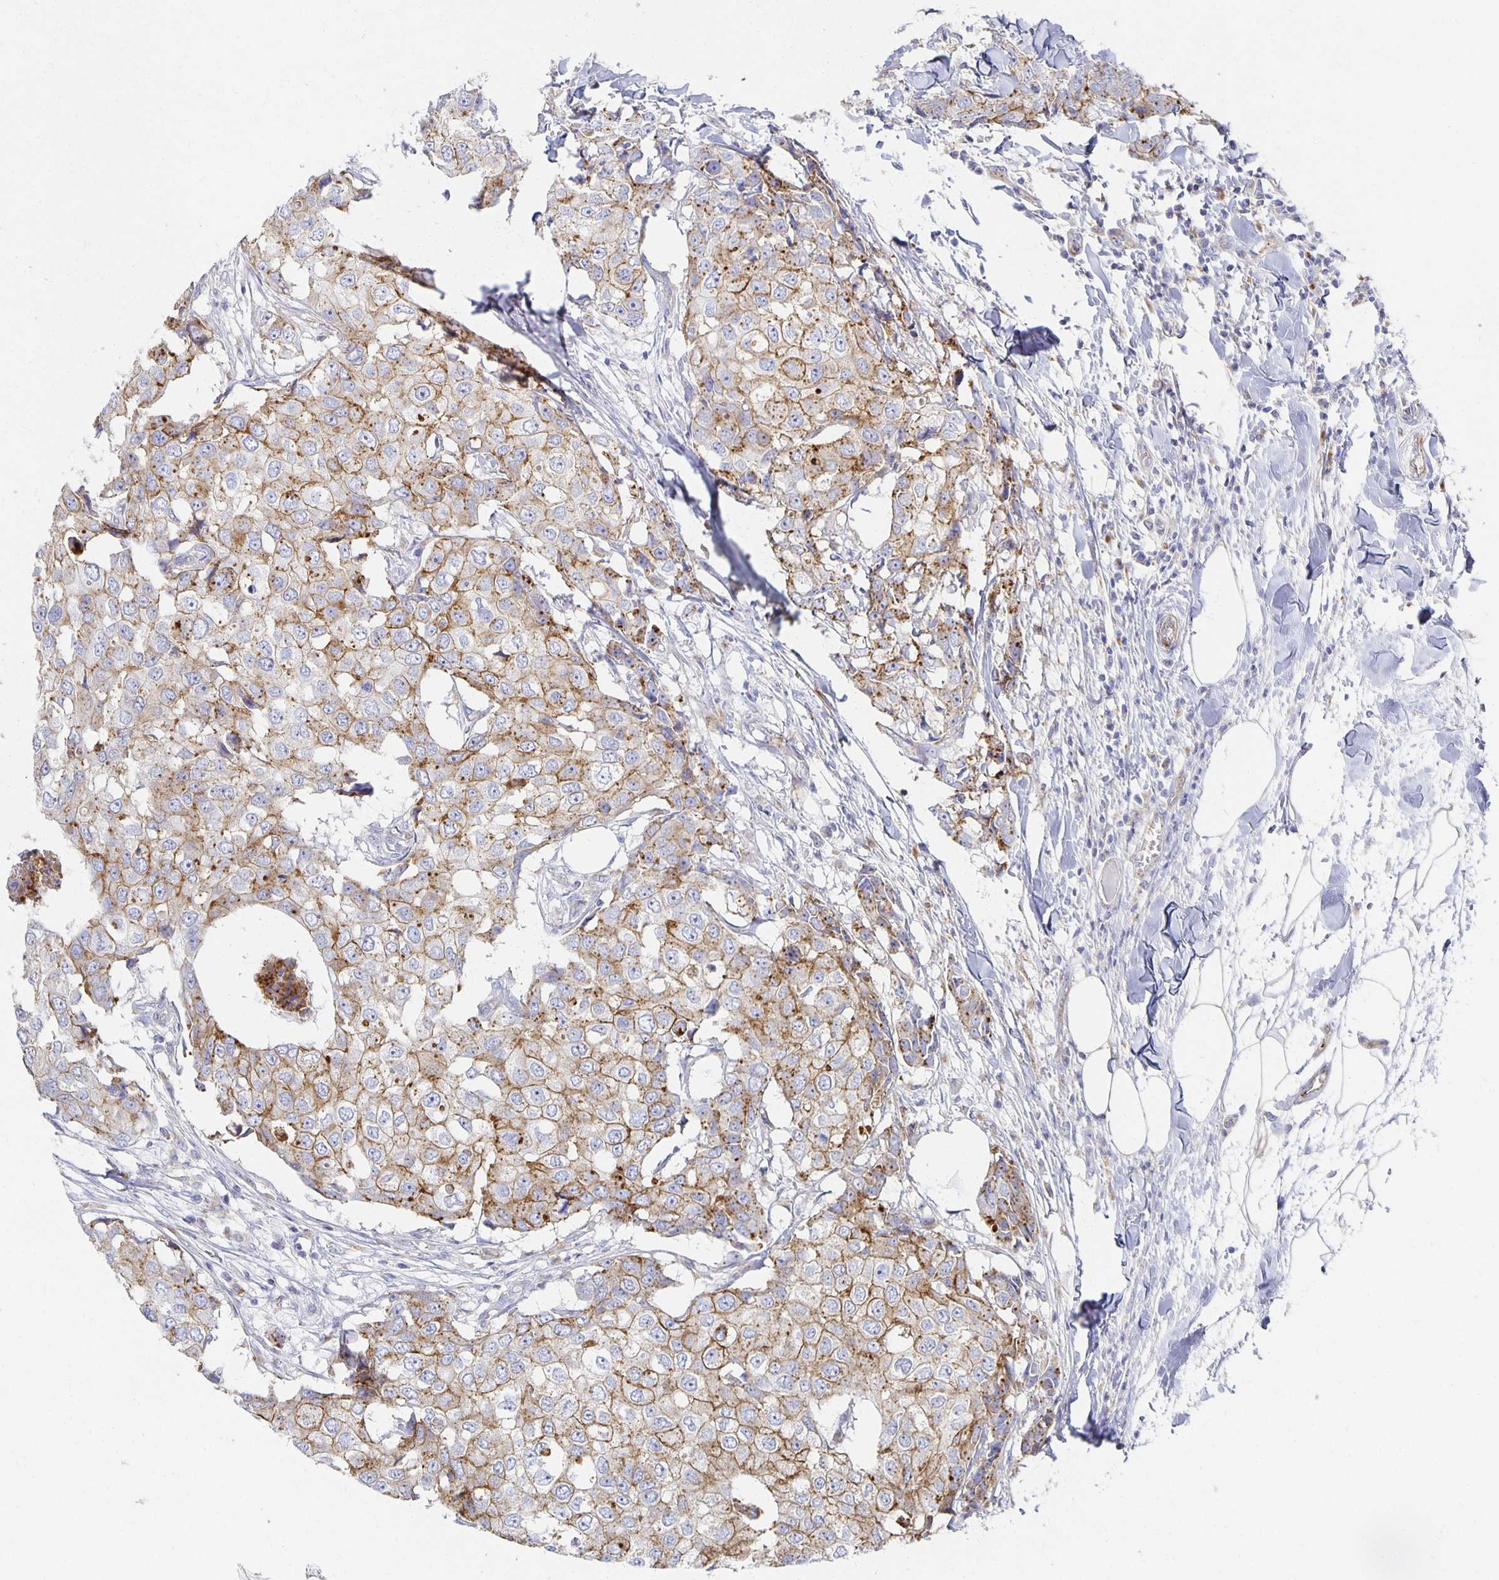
{"staining": {"intensity": "moderate", "quantity": ">75%", "location": "cytoplasmic/membranous"}, "tissue": "breast cancer", "cell_type": "Tumor cells", "image_type": "cancer", "snomed": [{"axis": "morphology", "description": "Duct carcinoma"}, {"axis": "topography", "description": "Breast"}], "caption": "Breast cancer stained with DAB IHC demonstrates medium levels of moderate cytoplasmic/membranous positivity in approximately >75% of tumor cells.", "gene": "TAAR1", "patient": {"sex": "female", "age": 27}}